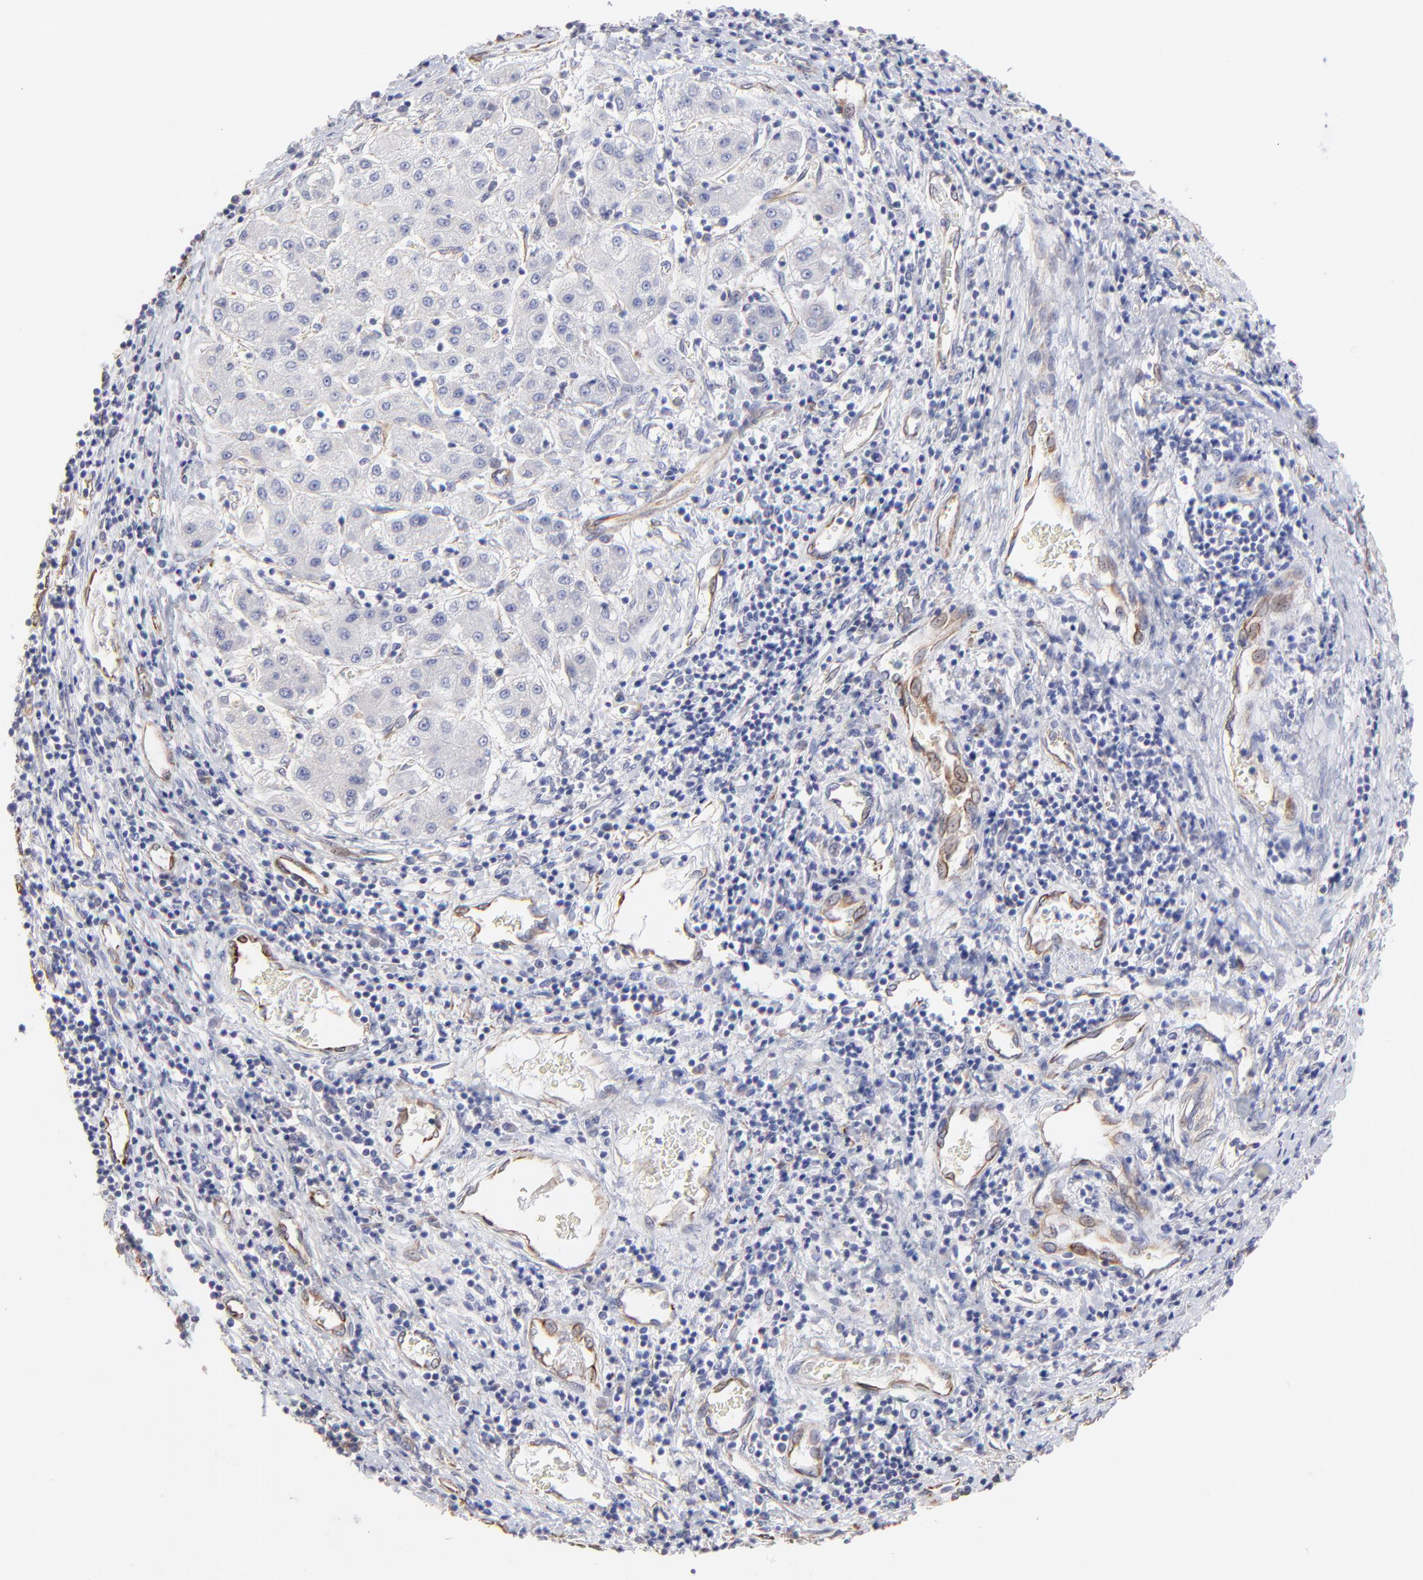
{"staining": {"intensity": "negative", "quantity": "none", "location": "none"}, "tissue": "liver cancer", "cell_type": "Tumor cells", "image_type": "cancer", "snomed": [{"axis": "morphology", "description": "Carcinoma, Hepatocellular, NOS"}, {"axis": "topography", "description": "Liver"}], "caption": "Immunohistochemistry of human liver hepatocellular carcinoma displays no staining in tumor cells.", "gene": "COX8C", "patient": {"sex": "male", "age": 24}}